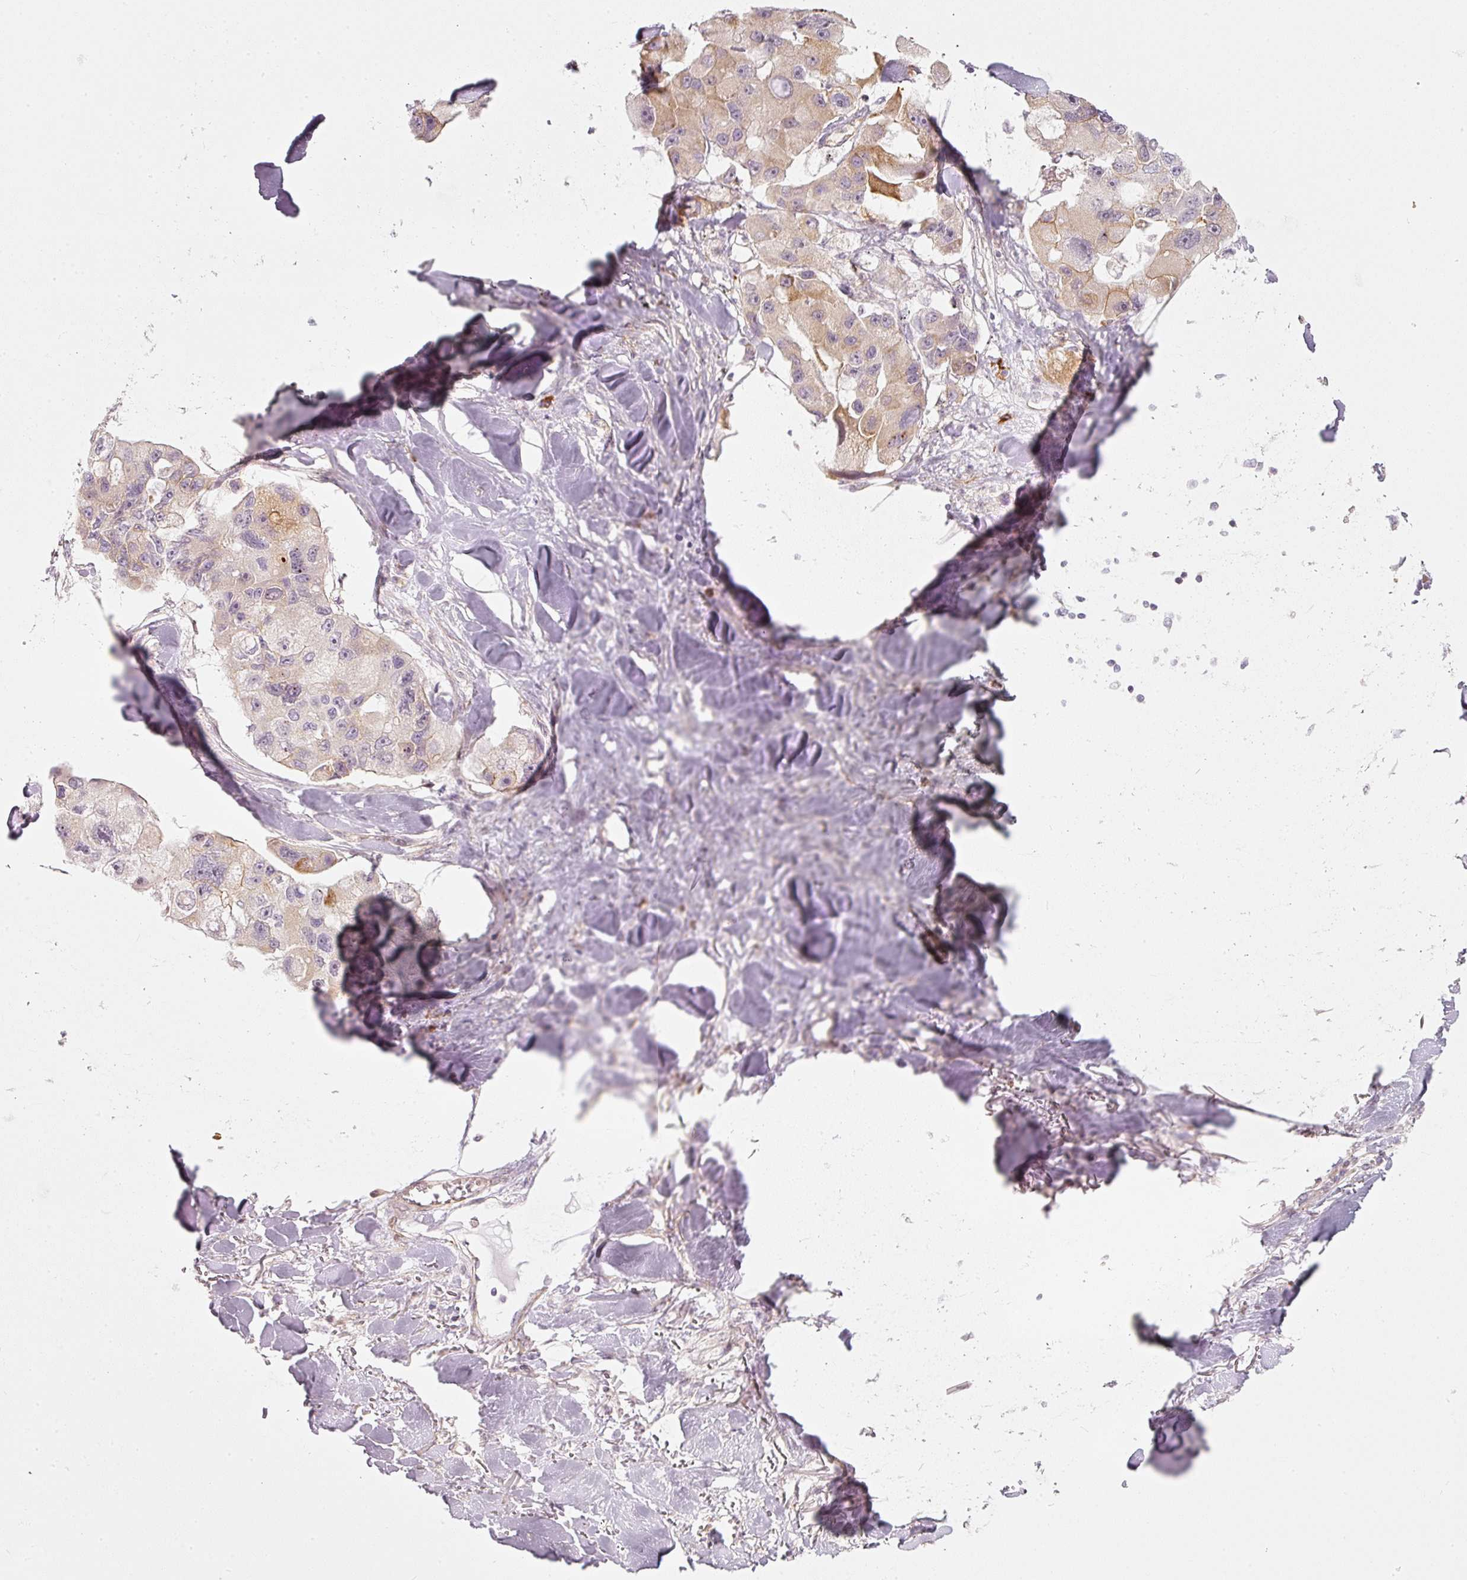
{"staining": {"intensity": "moderate", "quantity": "<25%", "location": "cytoplasmic/membranous"}, "tissue": "lung cancer", "cell_type": "Tumor cells", "image_type": "cancer", "snomed": [{"axis": "morphology", "description": "Adenocarcinoma, NOS"}, {"axis": "topography", "description": "Lung"}], "caption": "Immunohistochemistry (IHC) of lung cancer shows low levels of moderate cytoplasmic/membranous positivity in approximately <25% of tumor cells.", "gene": "KCNQ1", "patient": {"sex": "female", "age": 54}}